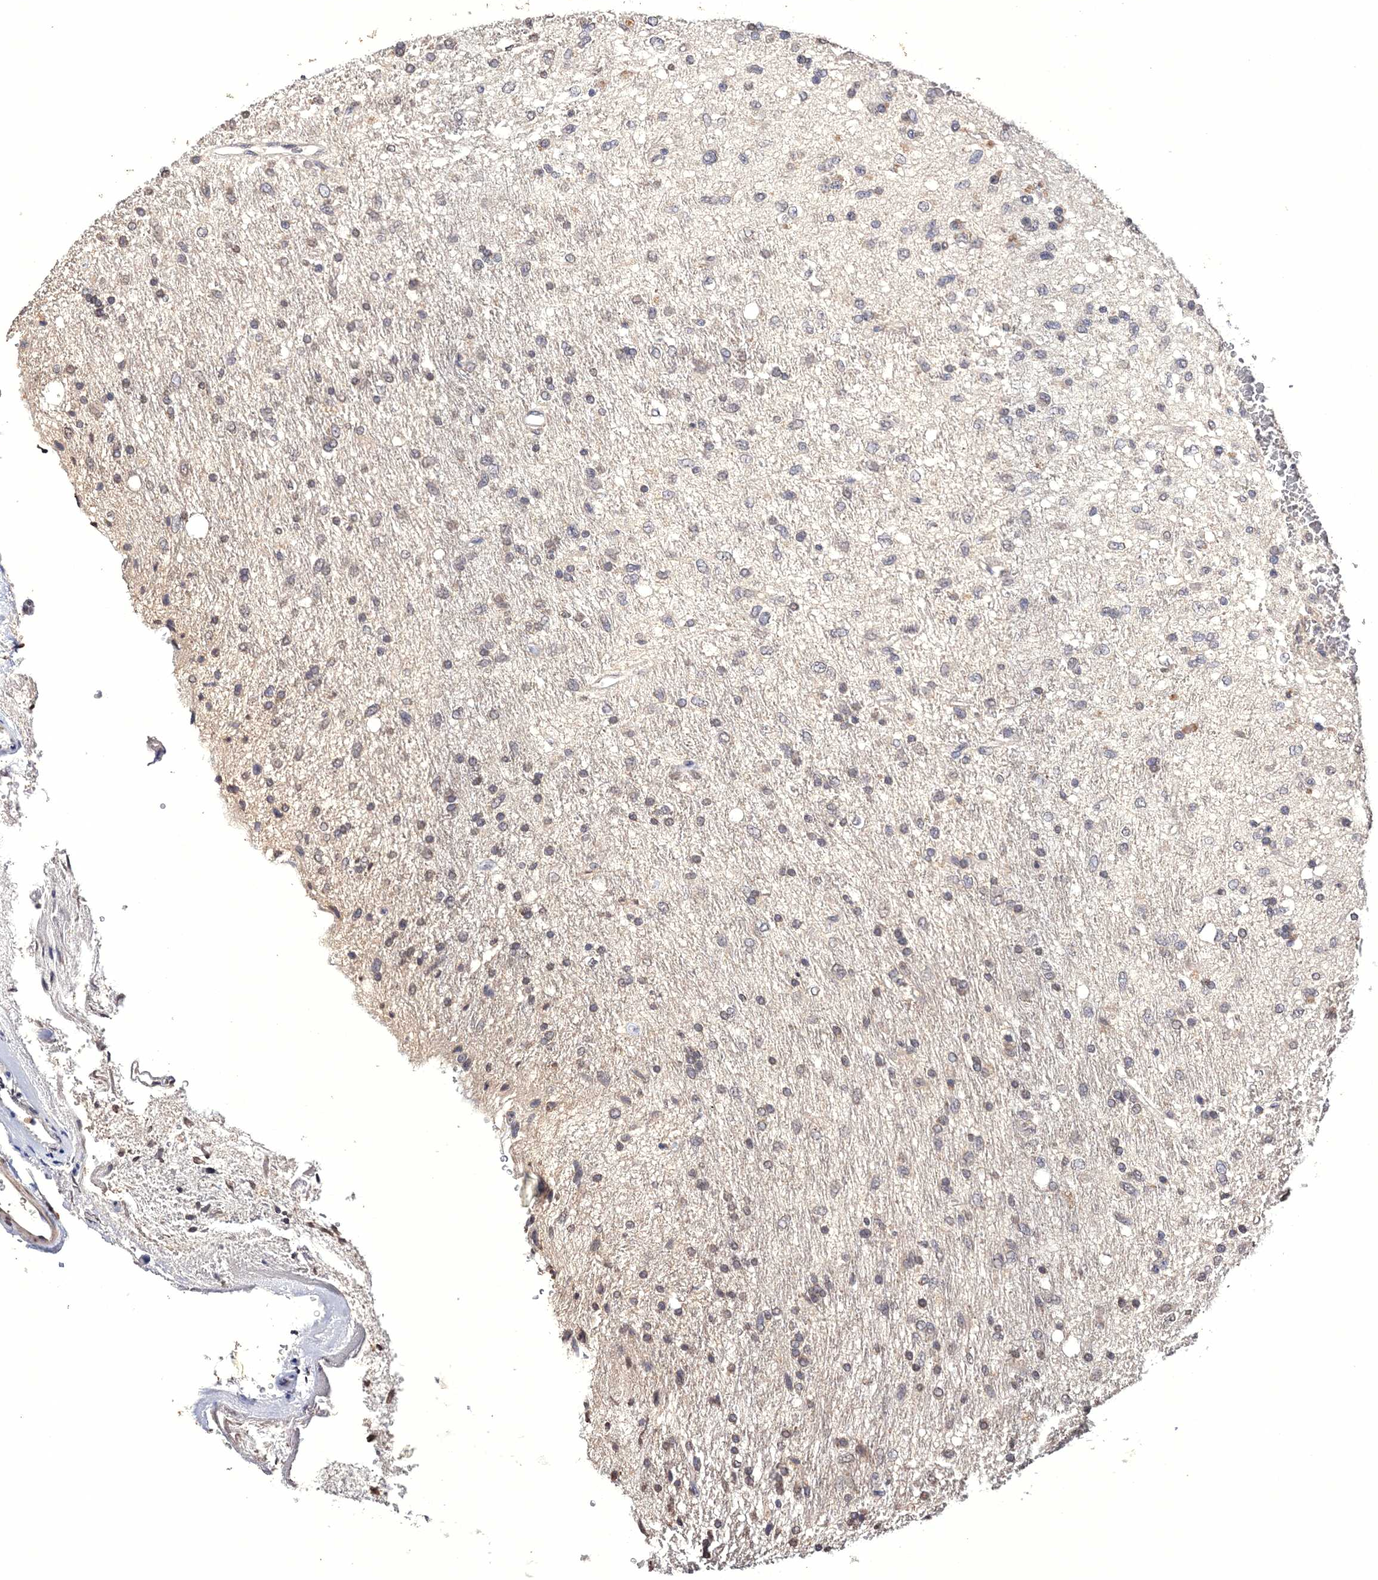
{"staining": {"intensity": "weak", "quantity": "25%-75%", "location": "nuclear"}, "tissue": "glioma", "cell_type": "Tumor cells", "image_type": "cancer", "snomed": [{"axis": "morphology", "description": "Glioma, malignant, Low grade"}, {"axis": "topography", "description": "Brain"}], "caption": "A micrograph of malignant glioma (low-grade) stained for a protein displays weak nuclear brown staining in tumor cells.", "gene": "GPN1", "patient": {"sex": "male", "age": 77}}